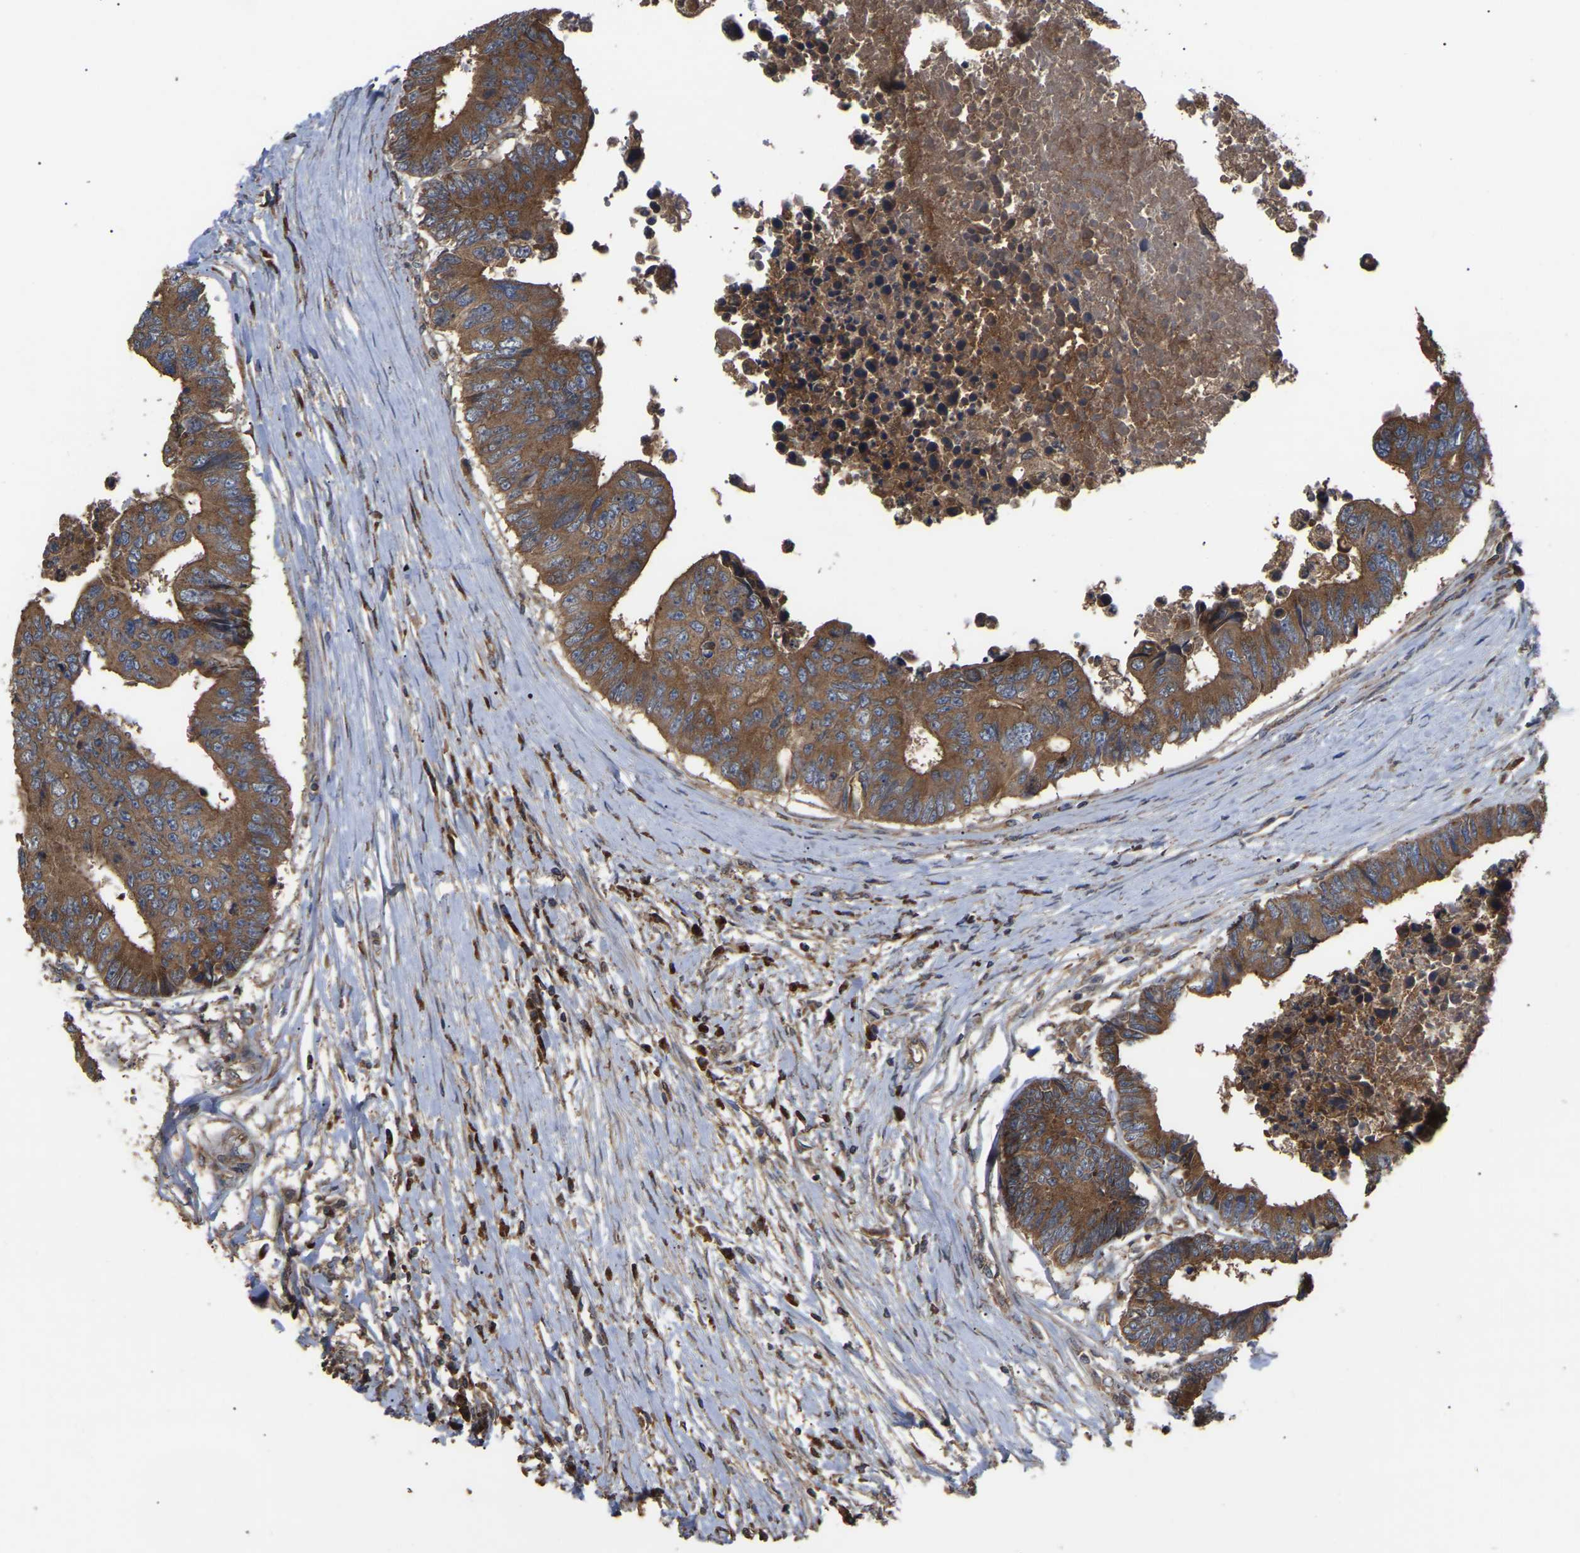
{"staining": {"intensity": "moderate", "quantity": ">75%", "location": "cytoplasmic/membranous"}, "tissue": "colorectal cancer", "cell_type": "Tumor cells", "image_type": "cancer", "snomed": [{"axis": "morphology", "description": "Adenocarcinoma, NOS"}, {"axis": "topography", "description": "Rectum"}], "caption": "Immunohistochemistry (IHC) photomicrograph of human adenocarcinoma (colorectal) stained for a protein (brown), which exhibits medium levels of moderate cytoplasmic/membranous expression in about >75% of tumor cells.", "gene": "GCC1", "patient": {"sex": "male", "age": 84}}